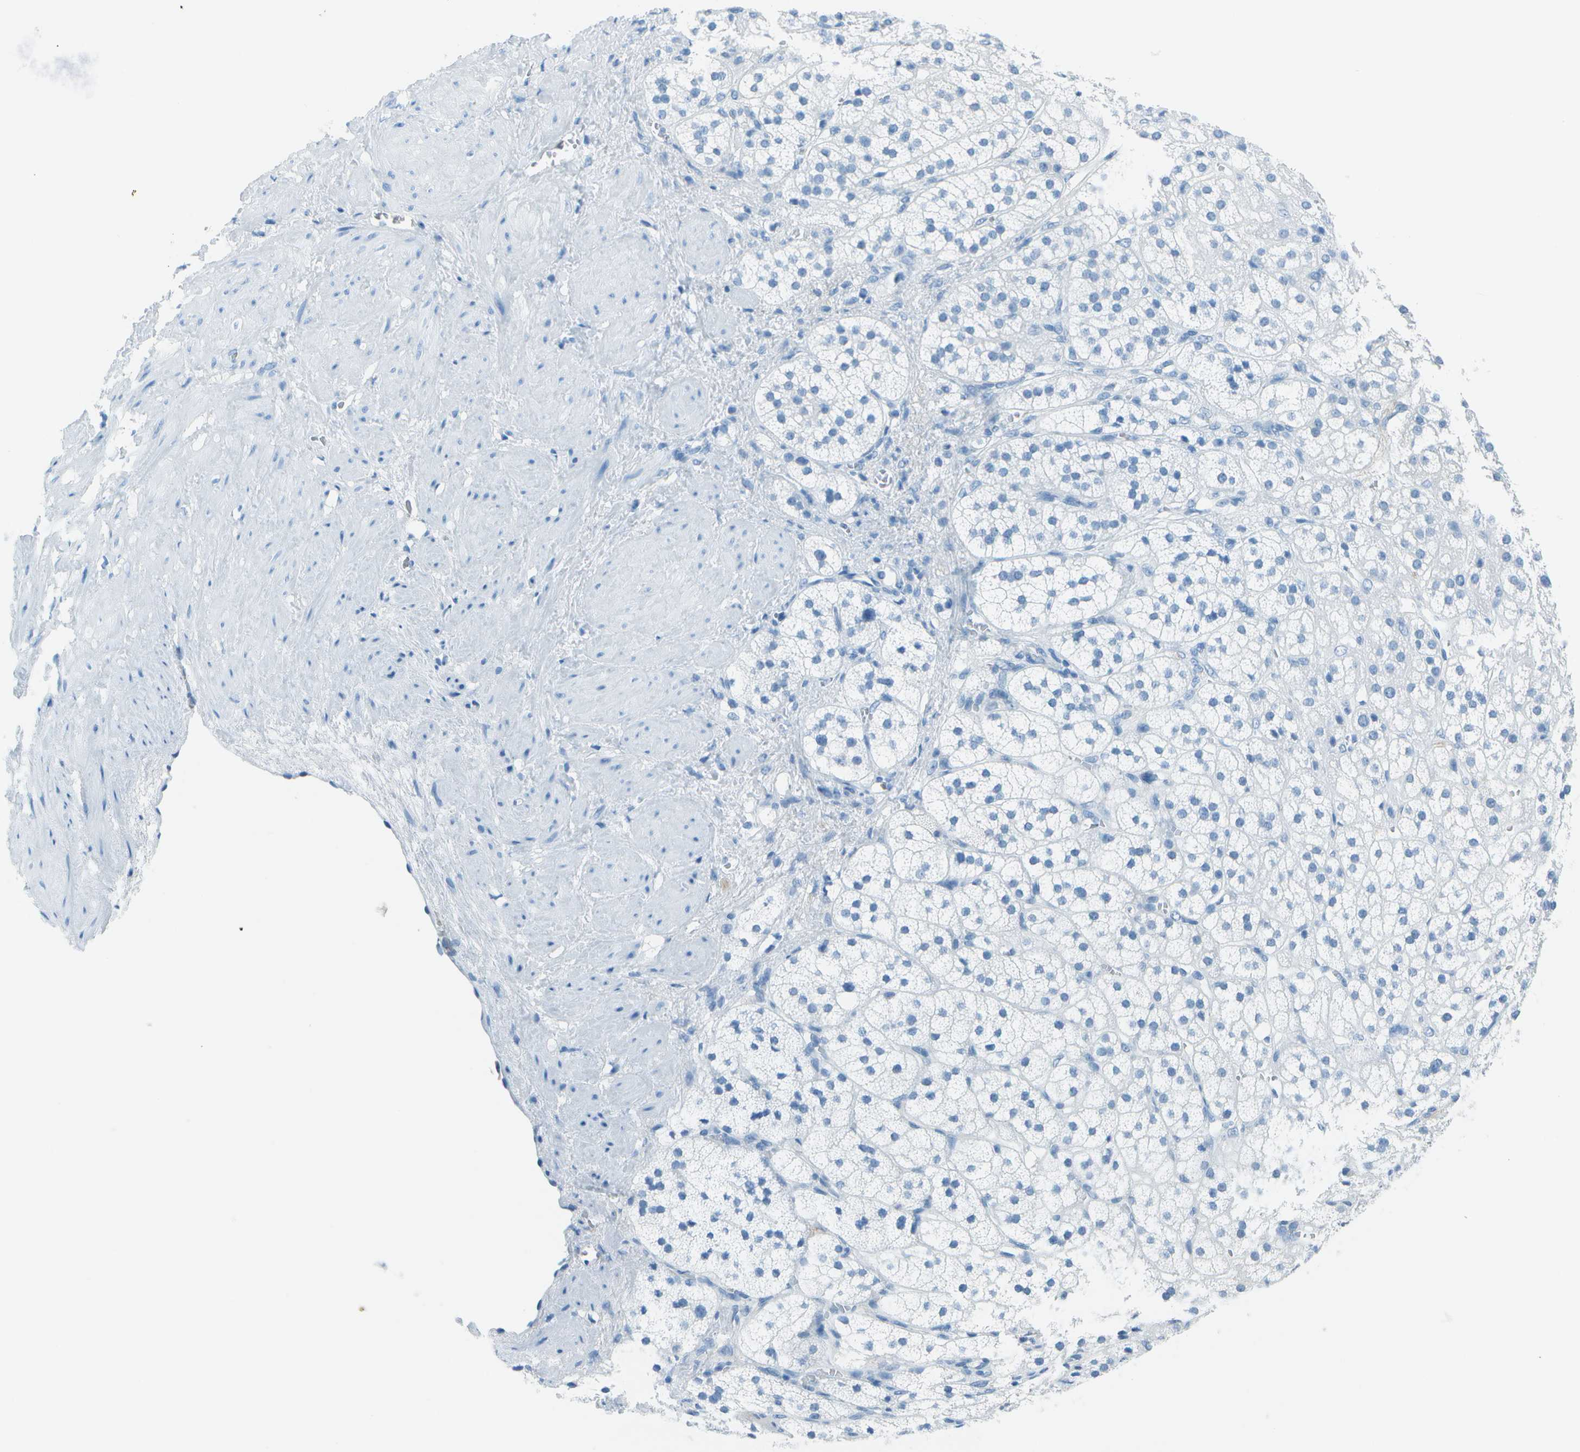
{"staining": {"intensity": "negative", "quantity": "none", "location": "none"}, "tissue": "adrenal gland", "cell_type": "Glandular cells", "image_type": "normal", "snomed": [{"axis": "morphology", "description": "Normal tissue, NOS"}, {"axis": "topography", "description": "Adrenal gland"}], "caption": "This is an IHC image of normal adrenal gland. There is no positivity in glandular cells.", "gene": "ASL", "patient": {"sex": "male", "age": 56}}